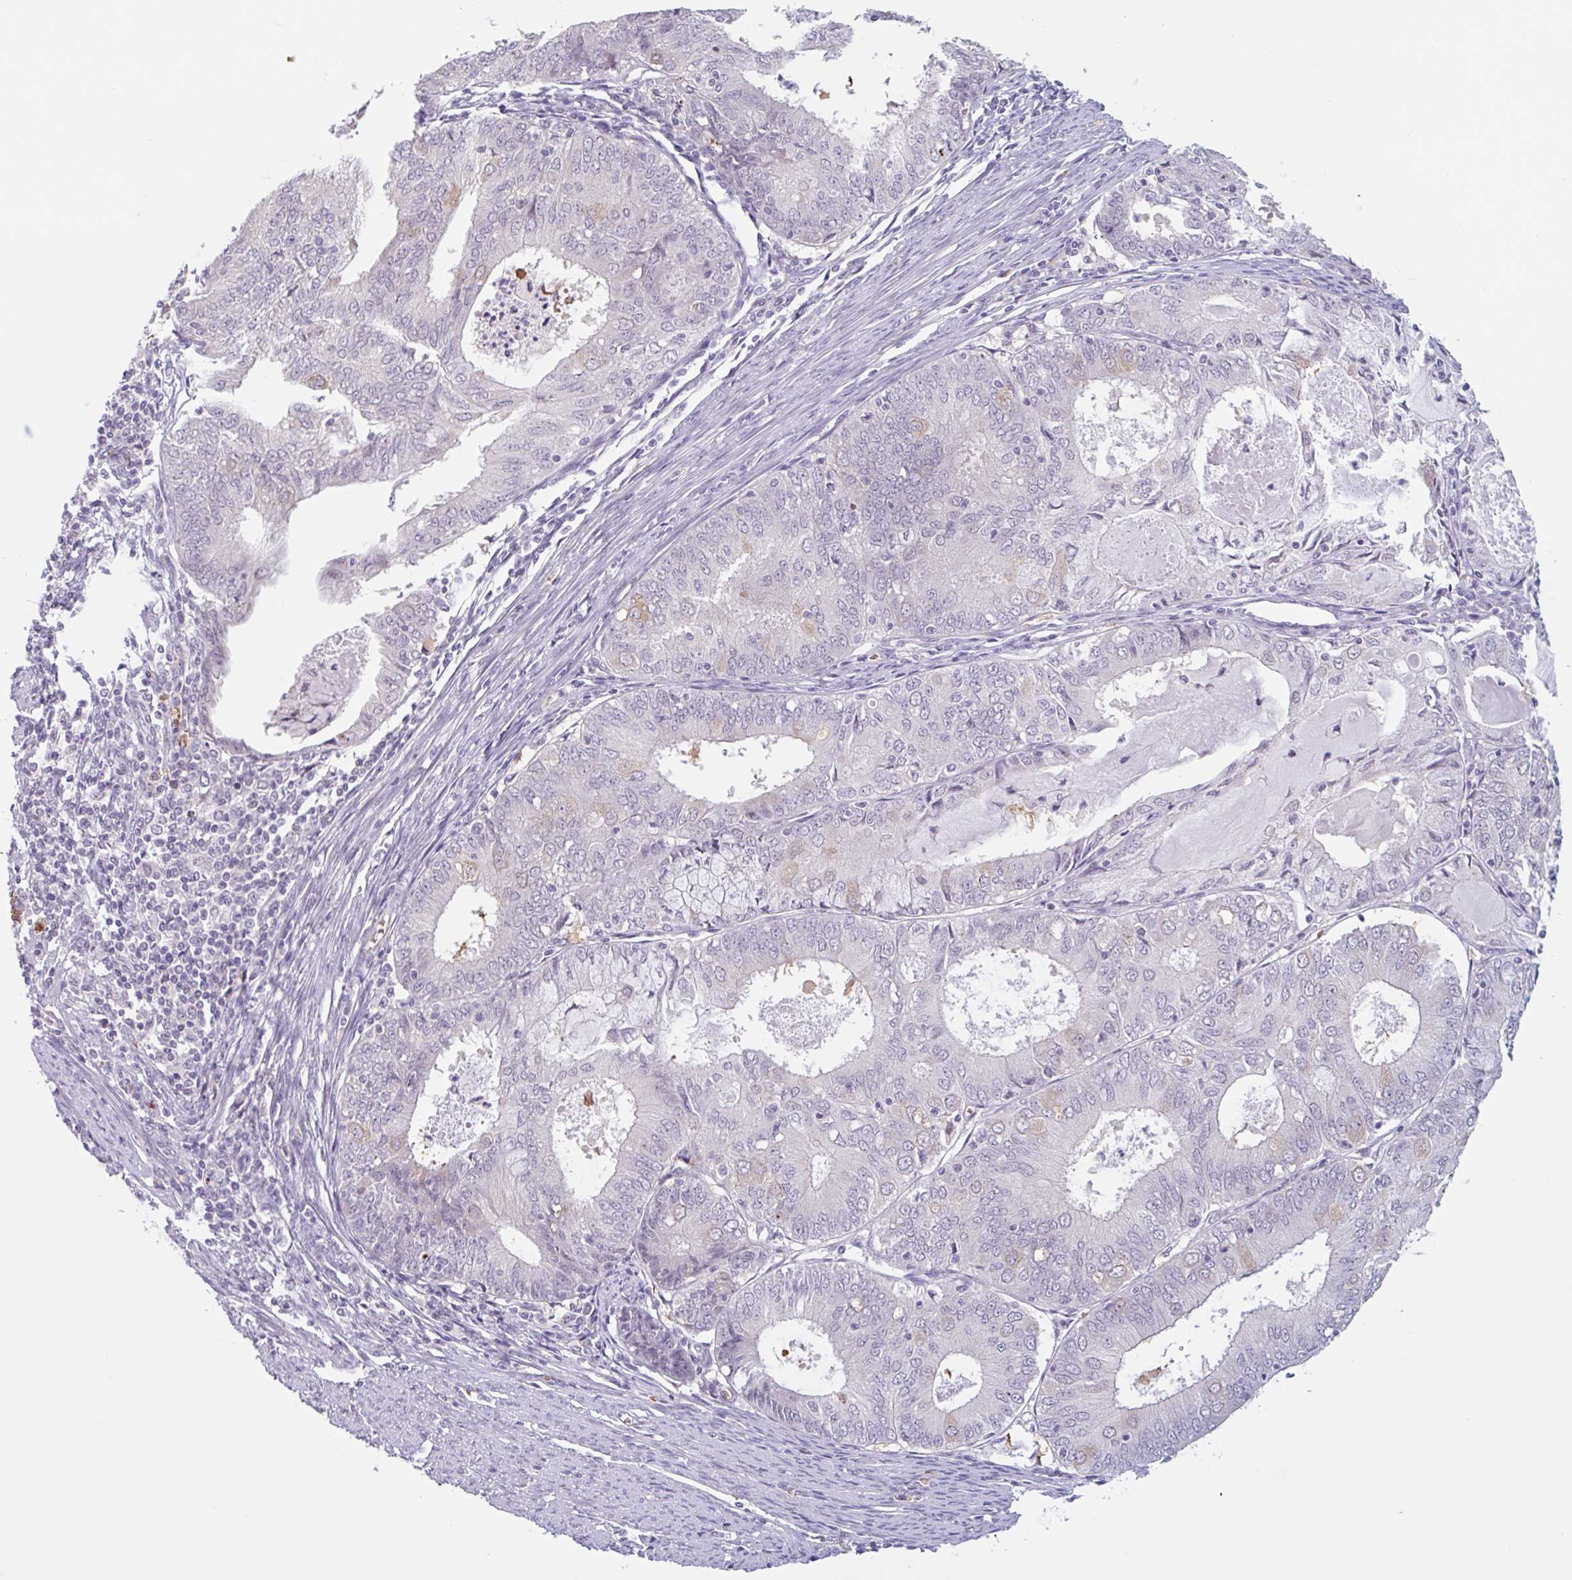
{"staining": {"intensity": "weak", "quantity": "<25%", "location": "cytoplasmic/membranous"}, "tissue": "endometrial cancer", "cell_type": "Tumor cells", "image_type": "cancer", "snomed": [{"axis": "morphology", "description": "Adenocarcinoma, NOS"}, {"axis": "topography", "description": "Endometrium"}], "caption": "An immunohistochemistry image of endometrial cancer (adenocarcinoma) is shown. There is no staining in tumor cells of endometrial cancer (adenocarcinoma).", "gene": "RHAG", "patient": {"sex": "female", "age": 57}}